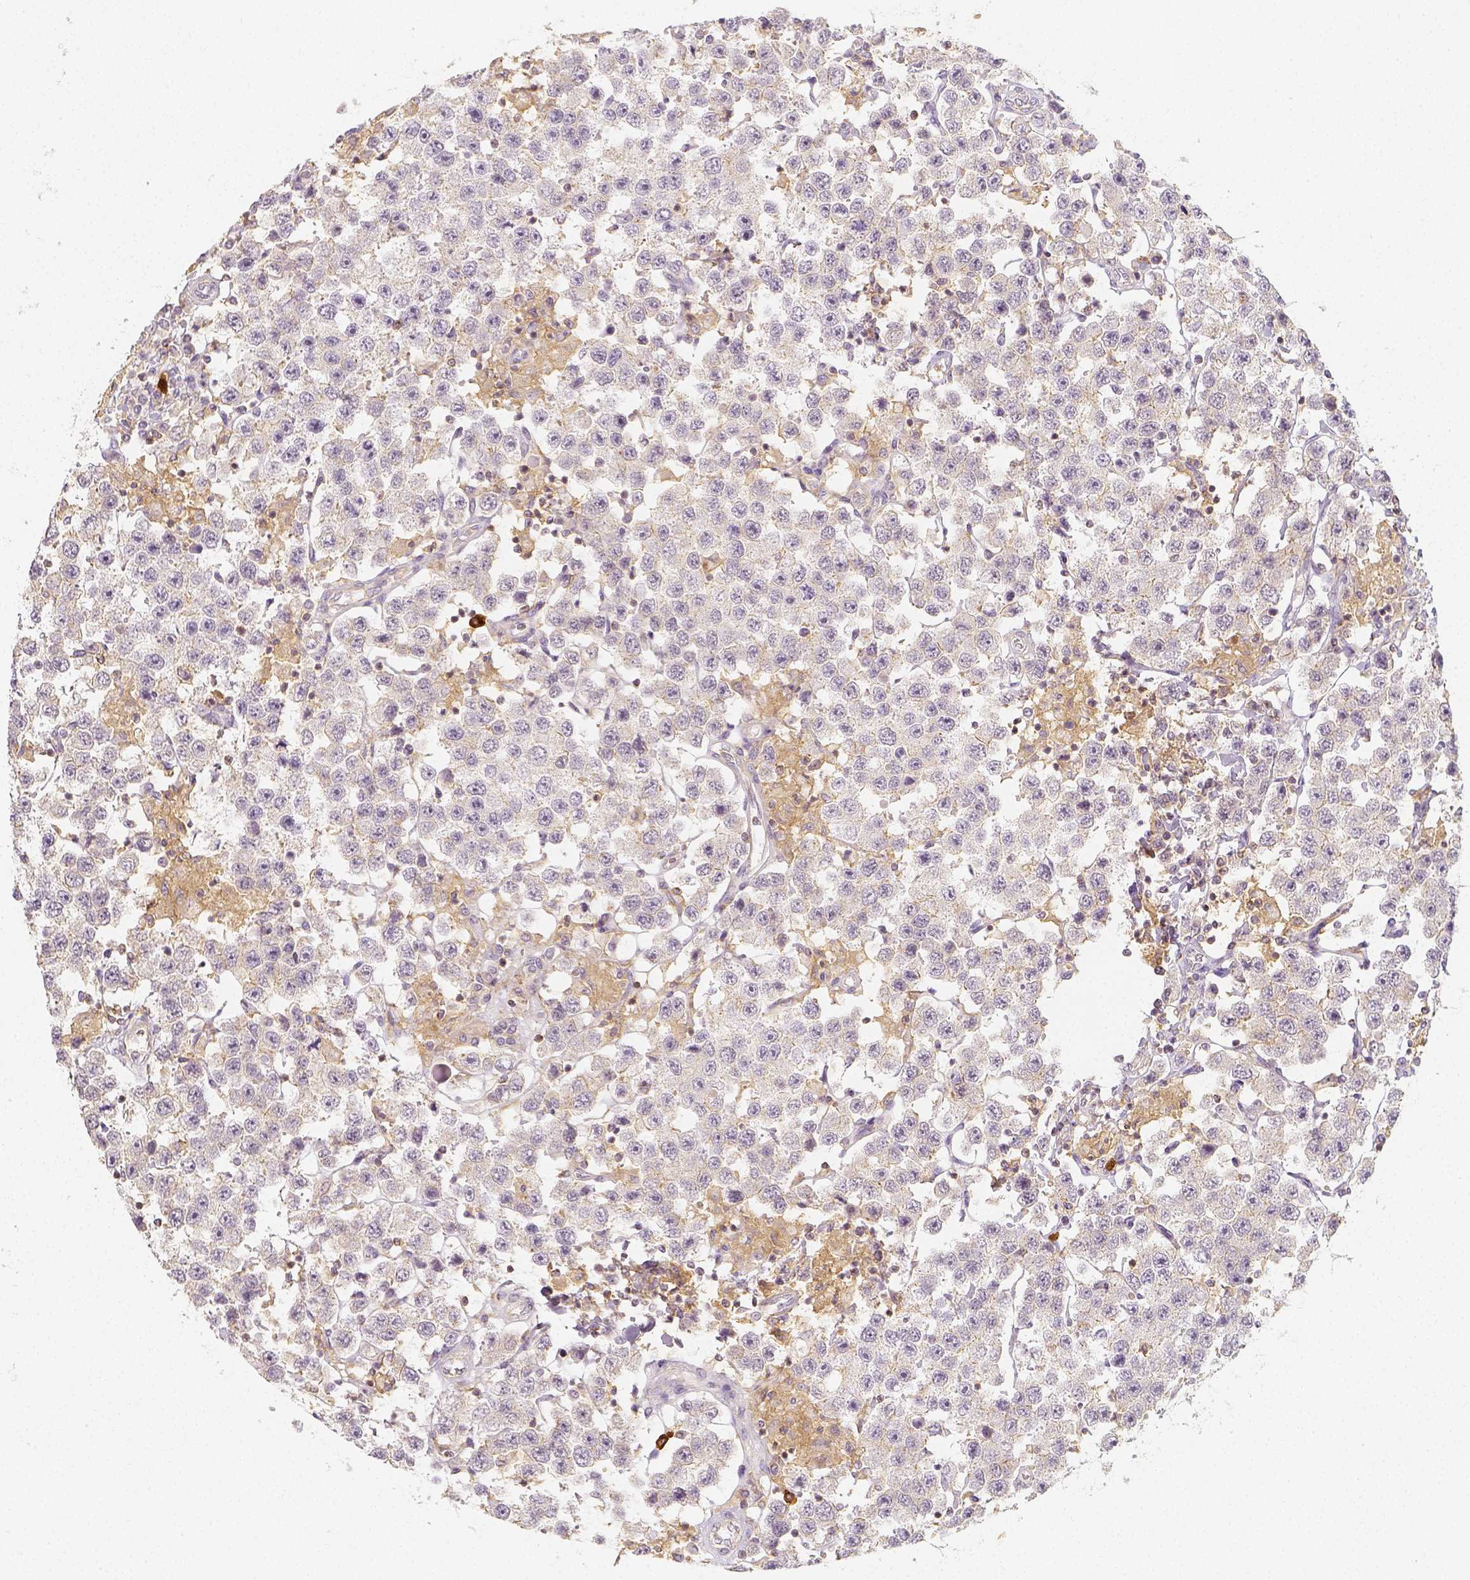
{"staining": {"intensity": "negative", "quantity": "none", "location": "none"}, "tissue": "testis cancer", "cell_type": "Tumor cells", "image_type": "cancer", "snomed": [{"axis": "morphology", "description": "Seminoma, NOS"}, {"axis": "topography", "description": "Testis"}], "caption": "Immunohistochemistry (IHC) micrograph of neoplastic tissue: testis seminoma stained with DAB shows no significant protein positivity in tumor cells.", "gene": "PTPRJ", "patient": {"sex": "male", "age": 45}}